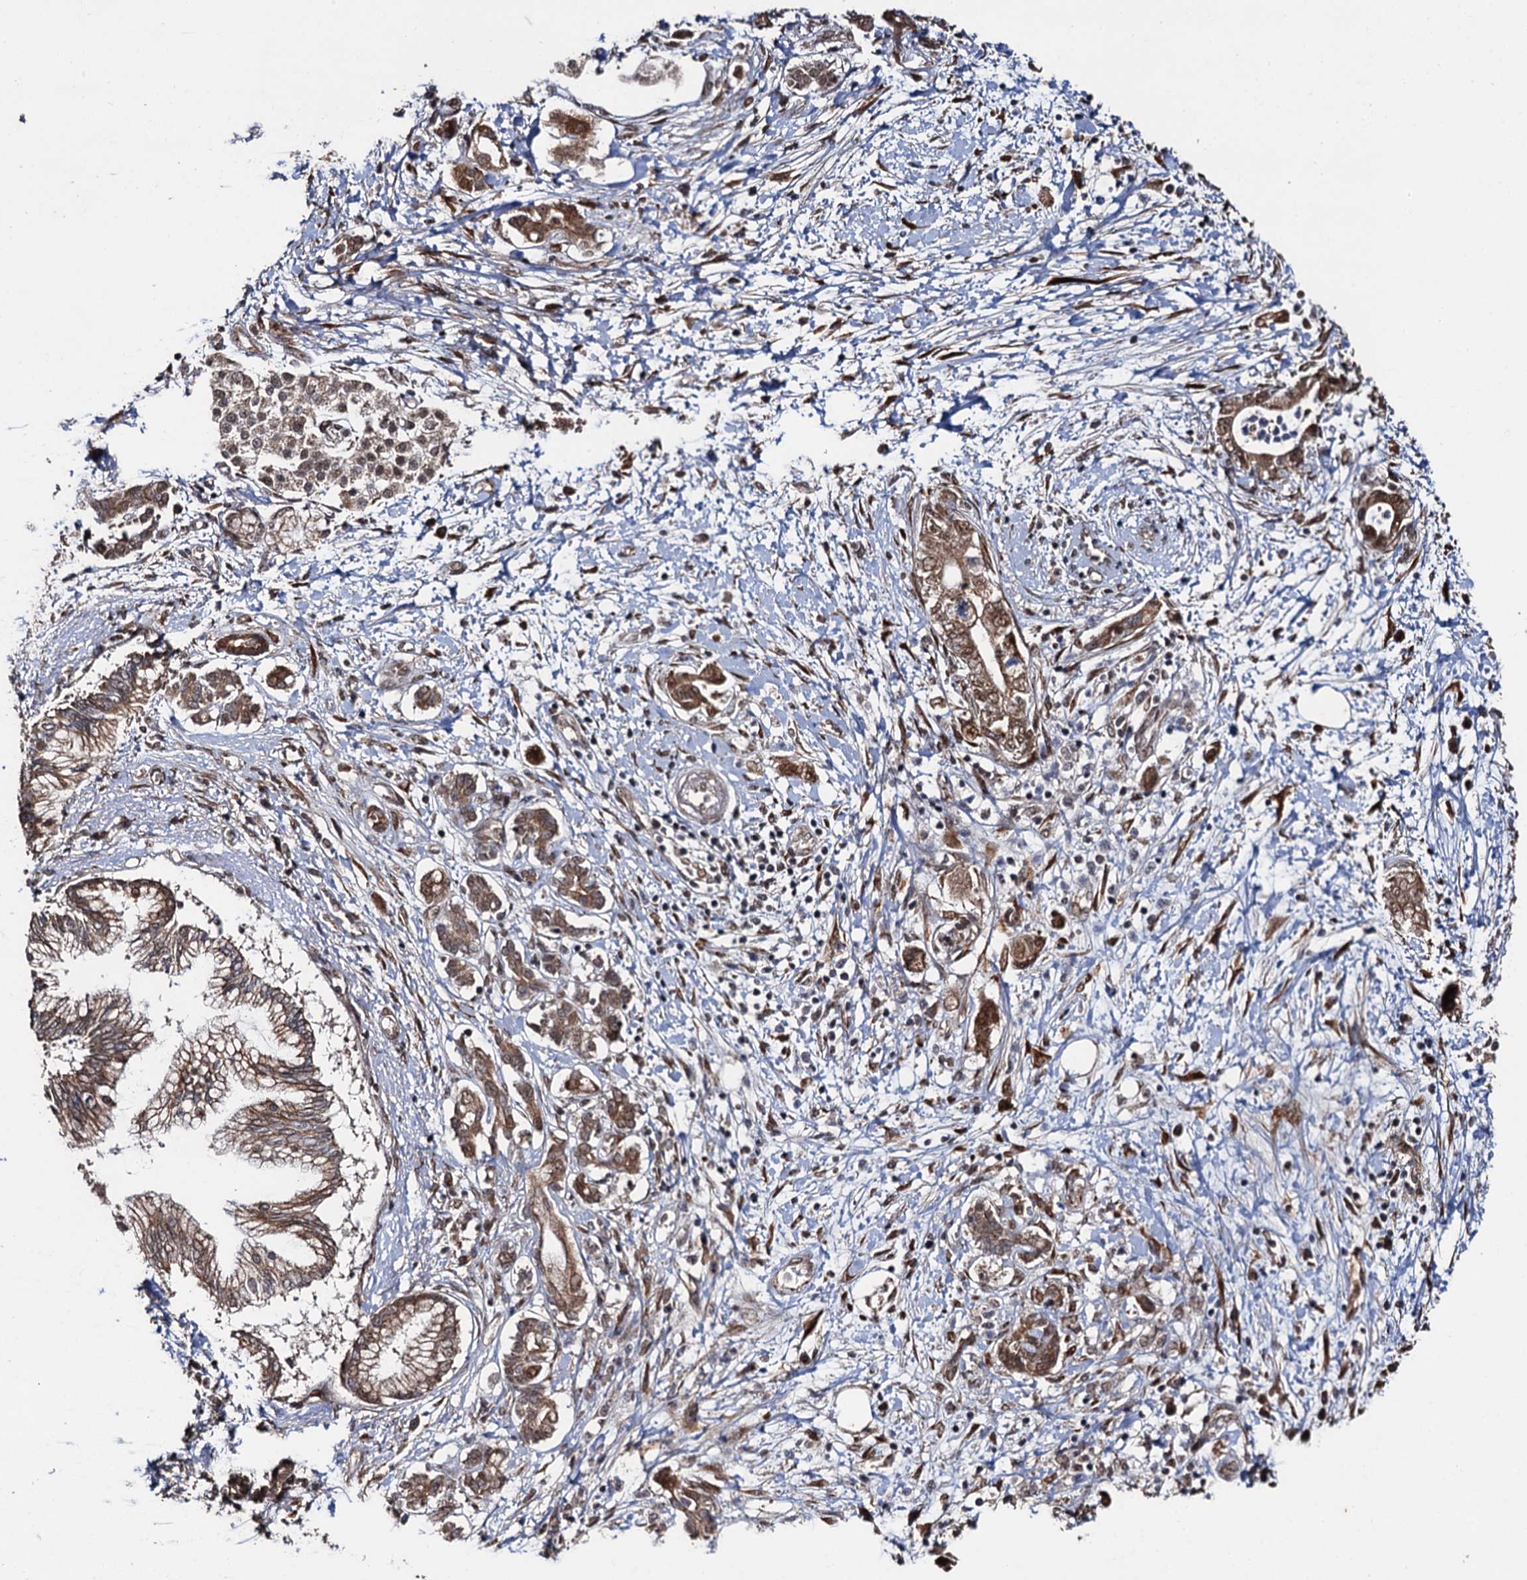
{"staining": {"intensity": "moderate", "quantity": ">75%", "location": "cytoplasmic/membranous,nuclear"}, "tissue": "pancreatic cancer", "cell_type": "Tumor cells", "image_type": "cancer", "snomed": [{"axis": "morphology", "description": "Adenocarcinoma, NOS"}, {"axis": "topography", "description": "Pancreas"}], "caption": "Immunohistochemical staining of human pancreatic adenocarcinoma reveals medium levels of moderate cytoplasmic/membranous and nuclear staining in approximately >75% of tumor cells.", "gene": "LRRC63", "patient": {"sex": "female", "age": 73}}